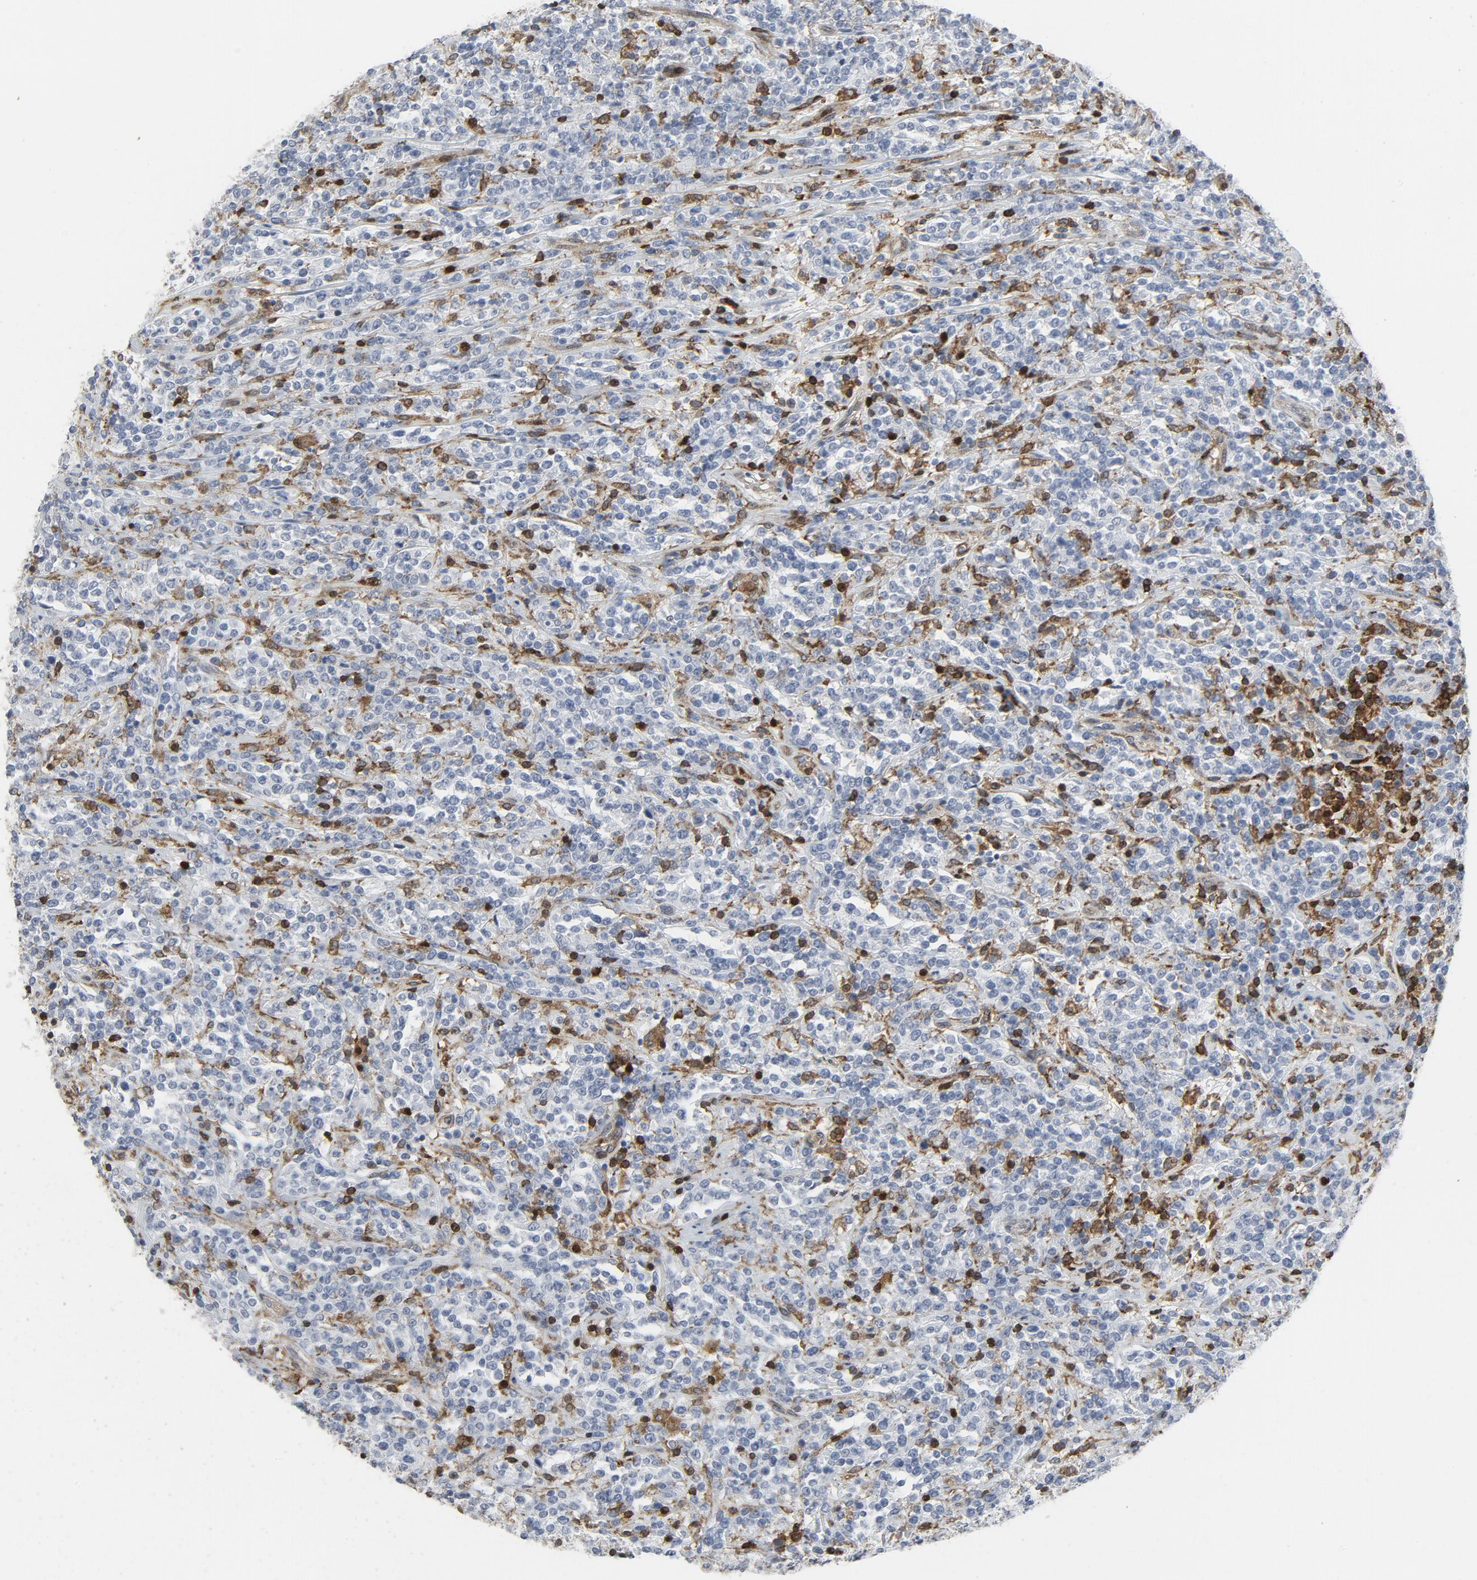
{"staining": {"intensity": "negative", "quantity": "none", "location": "none"}, "tissue": "lymphoma", "cell_type": "Tumor cells", "image_type": "cancer", "snomed": [{"axis": "morphology", "description": "Malignant lymphoma, non-Hodgkin's type, High grade"}, {"axis": "topography", "description": "Soft tissue"}], "caption": "Tumor cells show no significant protein staining in malignant lymphoma, non-Hodgkin's type (high-grade).", "gene": "LCP2", "patient": {"sex": "male", "age": 18}}